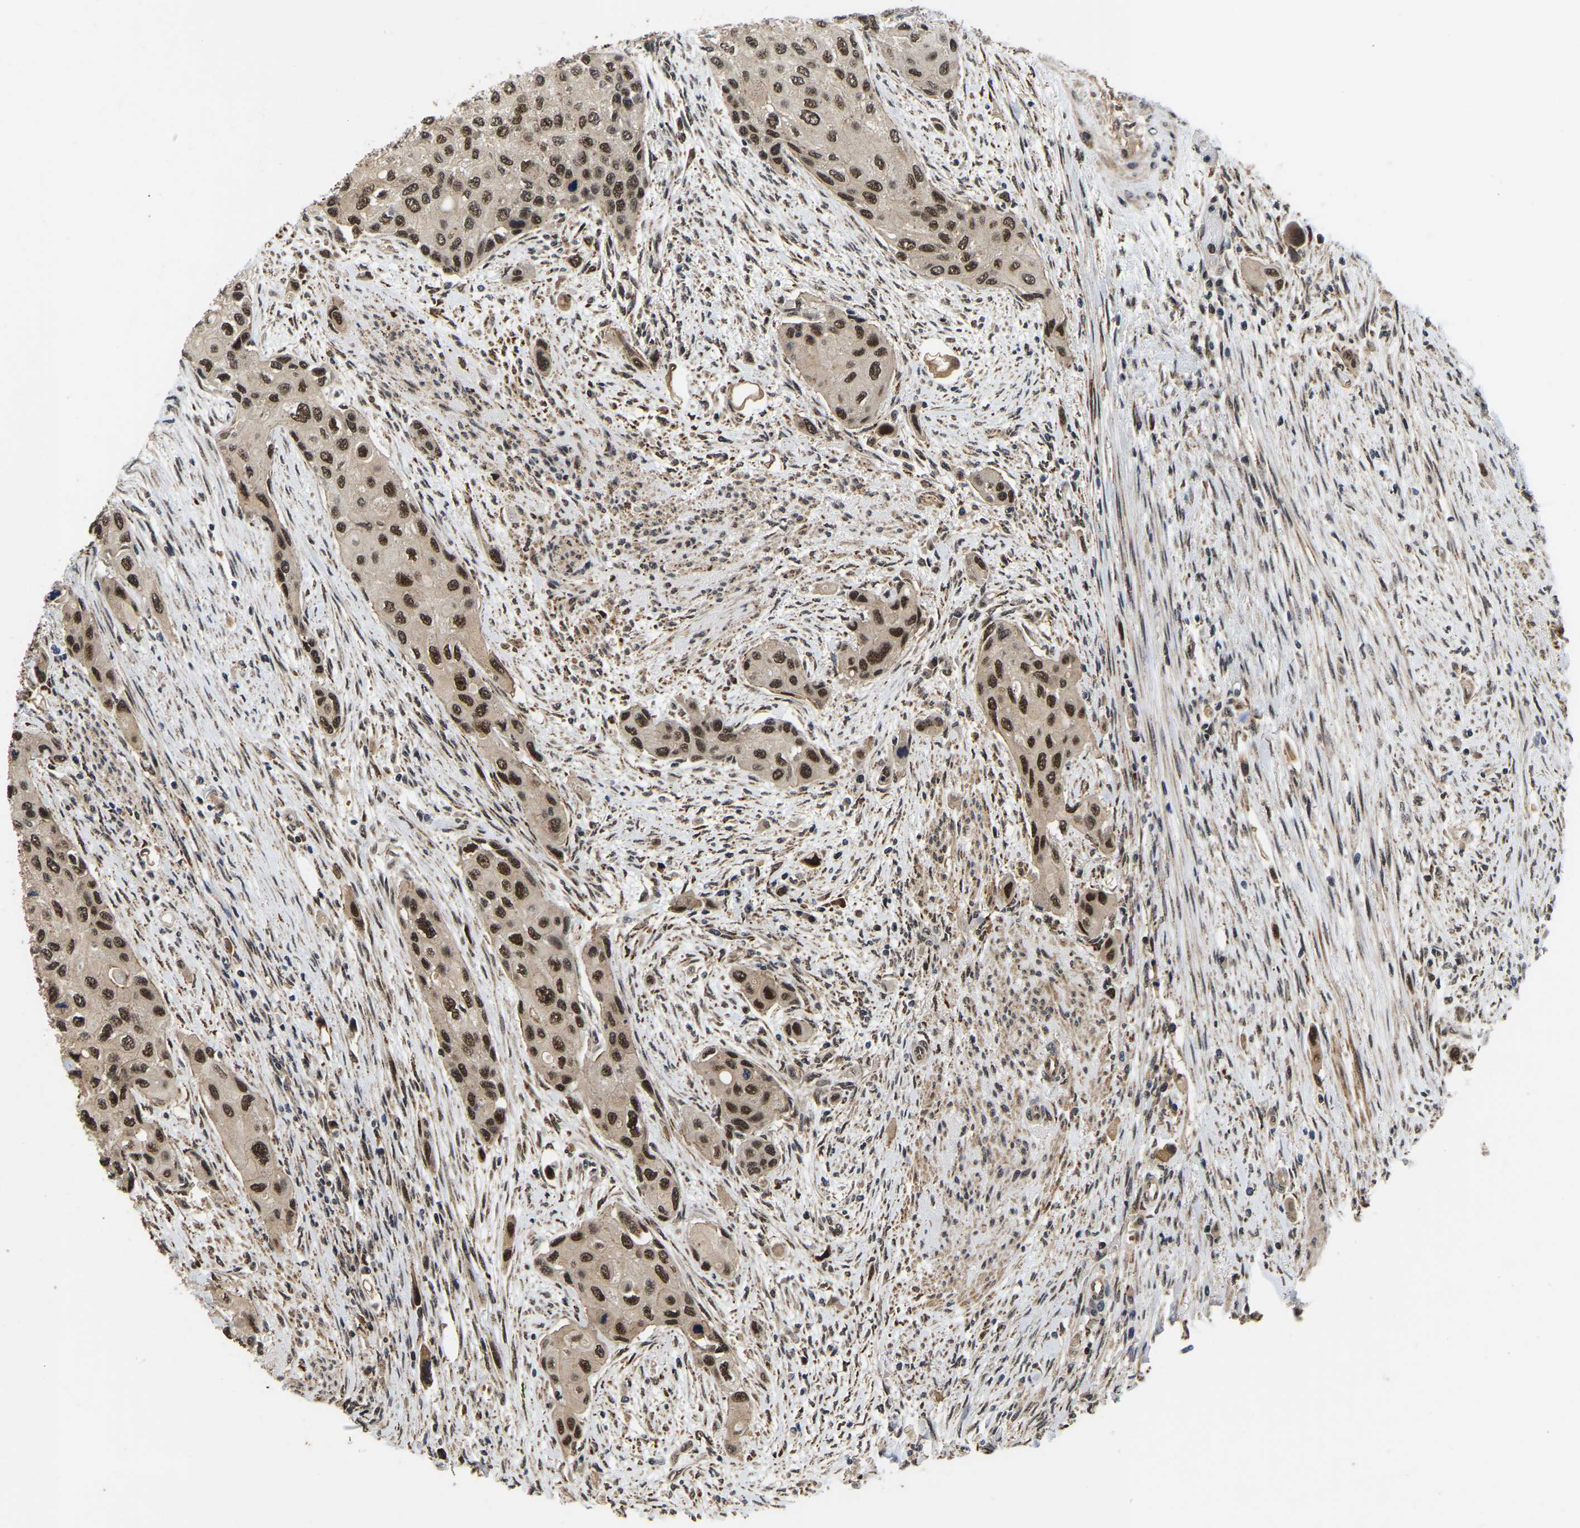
{"staining": {"intensity": "strong", "quantity": ">75%", "location": "nuclear"}, "tissue": "urothelial cancer", "cell_type": "Tumor cells", "image_type": "cancer", "snomed": [{"axis": "morphology", "description": "Urothelial carcinoma, High grade"}, {"axis": "topography", "description": "Urinary bladder"}], "caption": "The immunohistochemical stain labels strong nuclear staining in tumor cells of high-grade urothelial carcinoma tissue.", "gene": "CIAO1", "patient": {"sex": "female", "age": 56}}